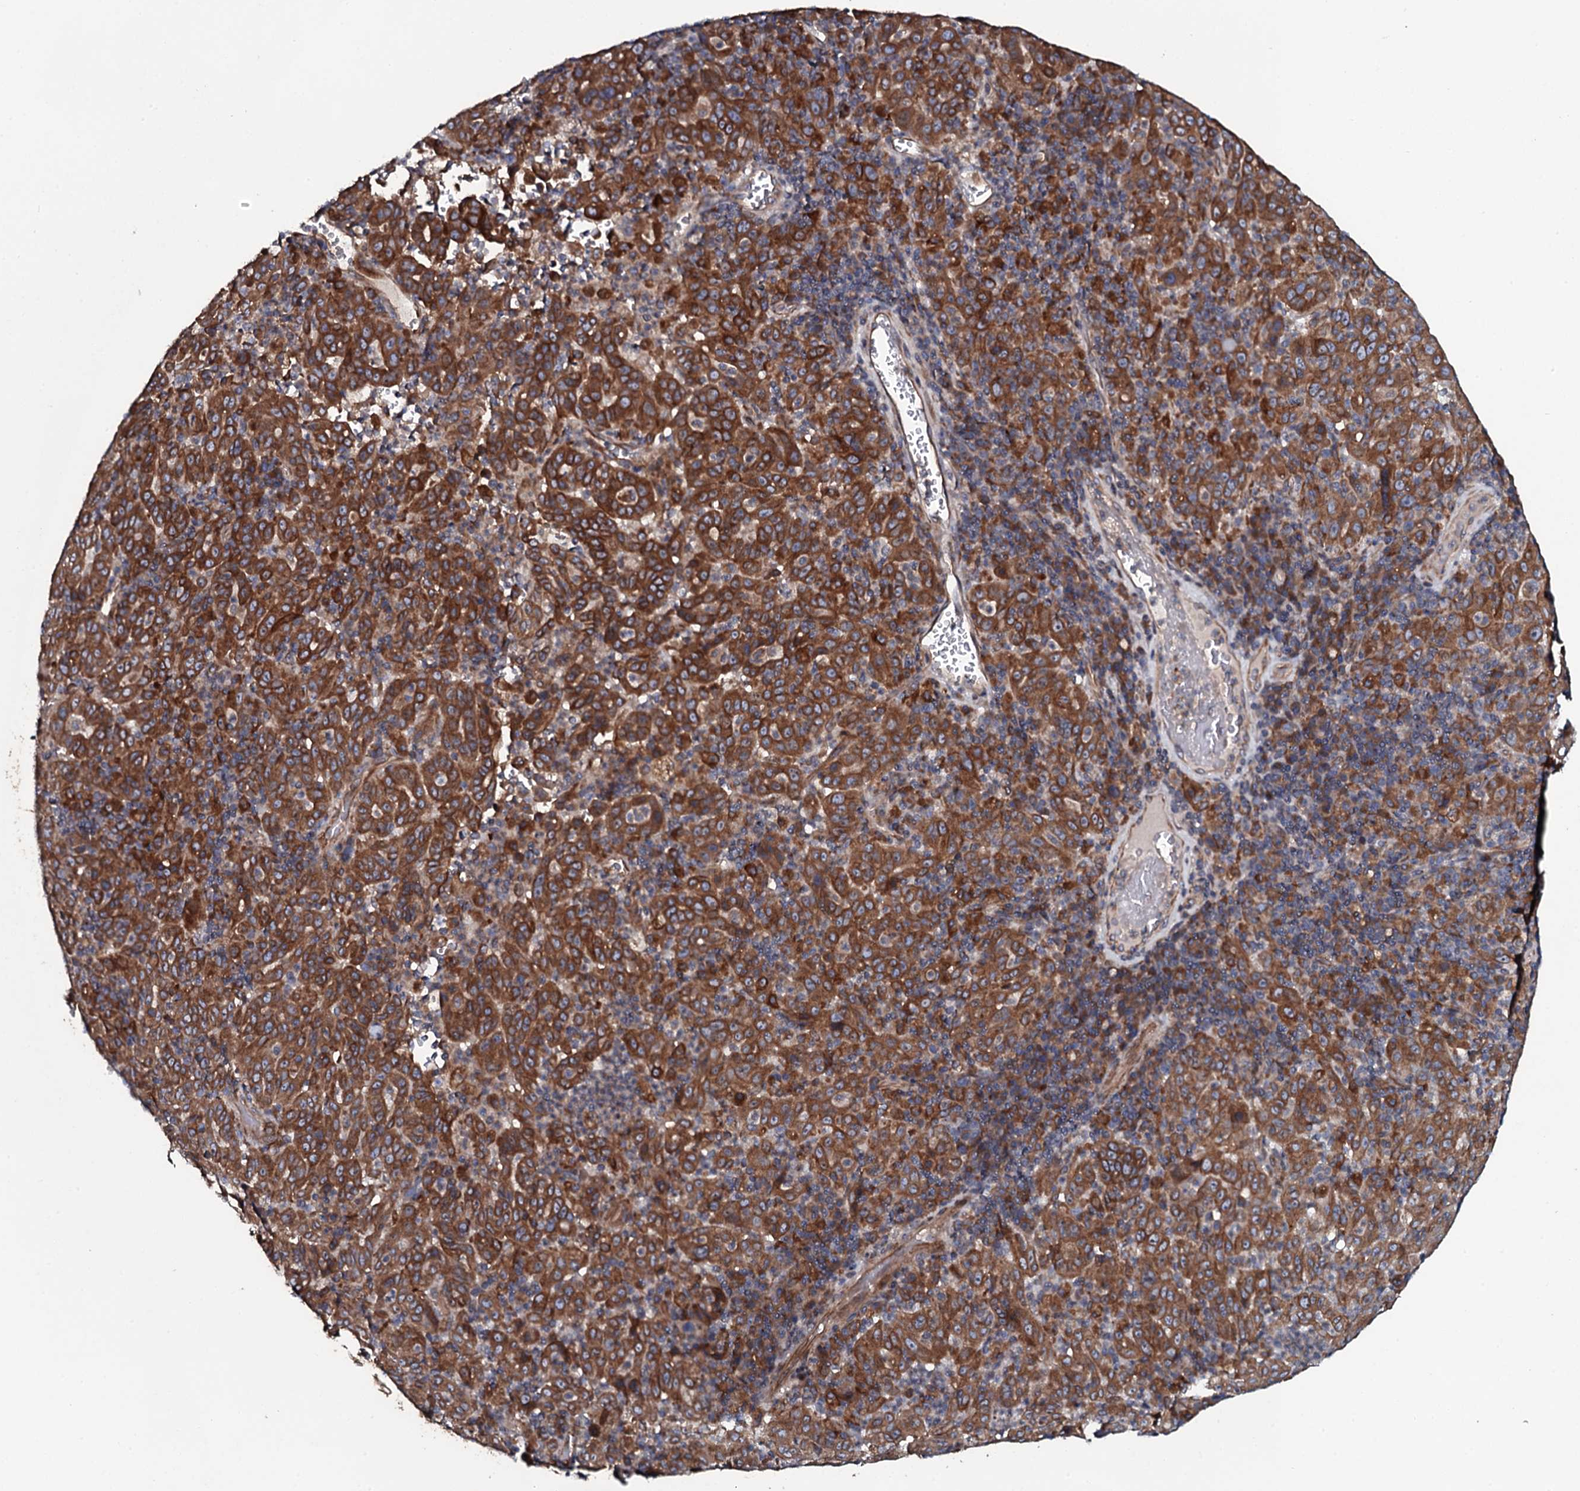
{"staining": {"intensity": "moderate", "quantity": ">75%", "location": "cytoplasmic/membranous"}, "tissue": "pancreatic cancer", "cell_type": "Tumor cells", "image_type": "cancer", "snomed": [{"axis": "morphology", "description": "Adenocarcinoma, NOS"}, {"axis": "topography", "description": "Pancreas"}], "caption": "A medium amount of moderate cytoplasmic/membranous positivity is present in approximately >75% of tumor cells in adenocarcinoma (pancreatic) tissue. The staining is performed using DAB brown chromogen to label protein expression. The nuclei are counter-stained blue using hematoxylin.", "gene": "TMEM151A", "patient": {"sex": "male", "age": 63}}